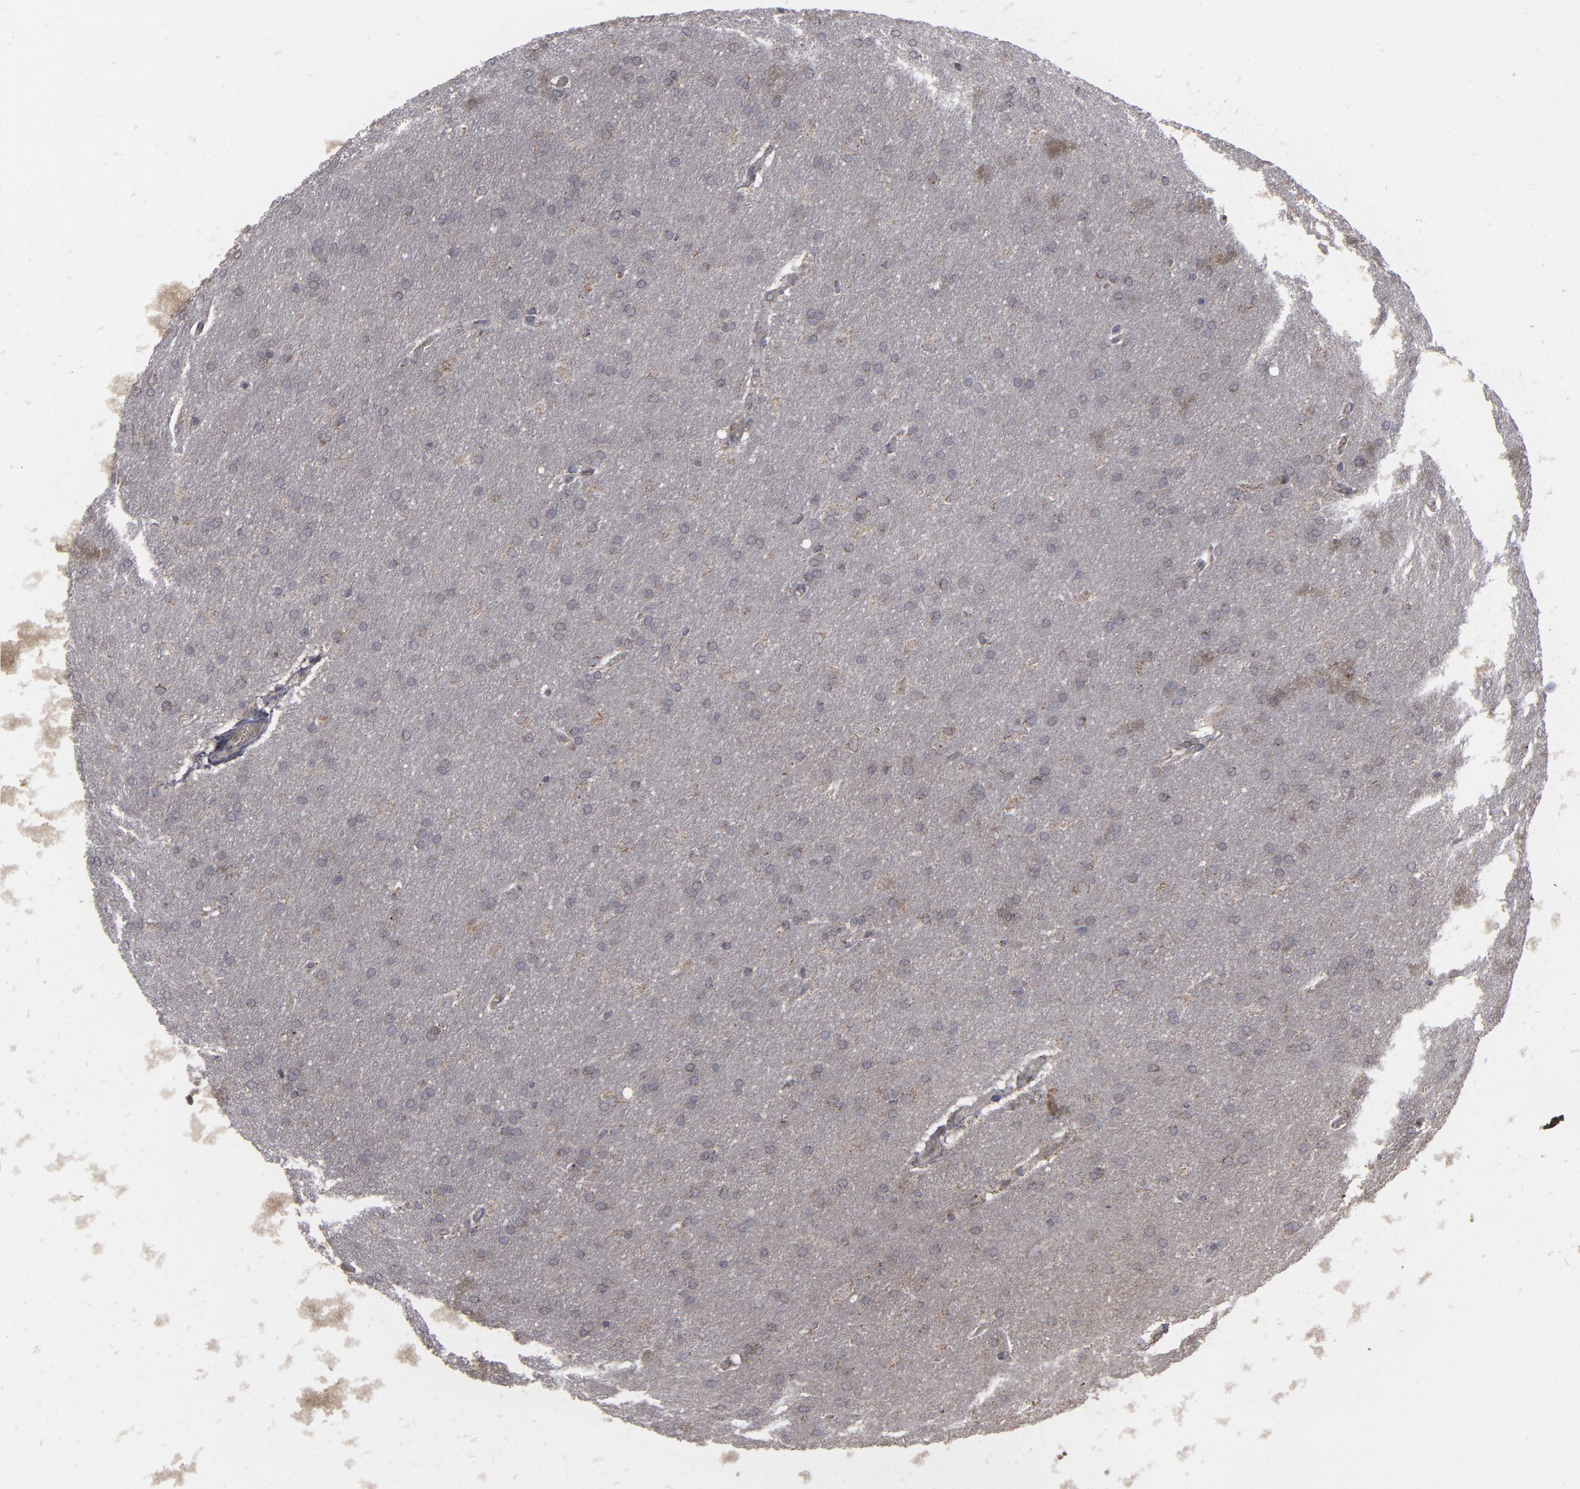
{"staining": {"intensity": "weak", "quantity": "25%-75%", "location": "cytoplasmic/membranous"}, "tissue": "glioma", "cell_type": "Tumor cells", "image_type": "cancer", "snomed": [{"axis": "morphology", "description": "Glioma, malignant, Low grade"}, {"axis": "topography", "description": "Brain"}], "caption": "Human glioma stained with a protein marker exhibits weak staining in tumor cells.", "gene": "MYOM2", "patient": {"sex": "female", "age": 32}}